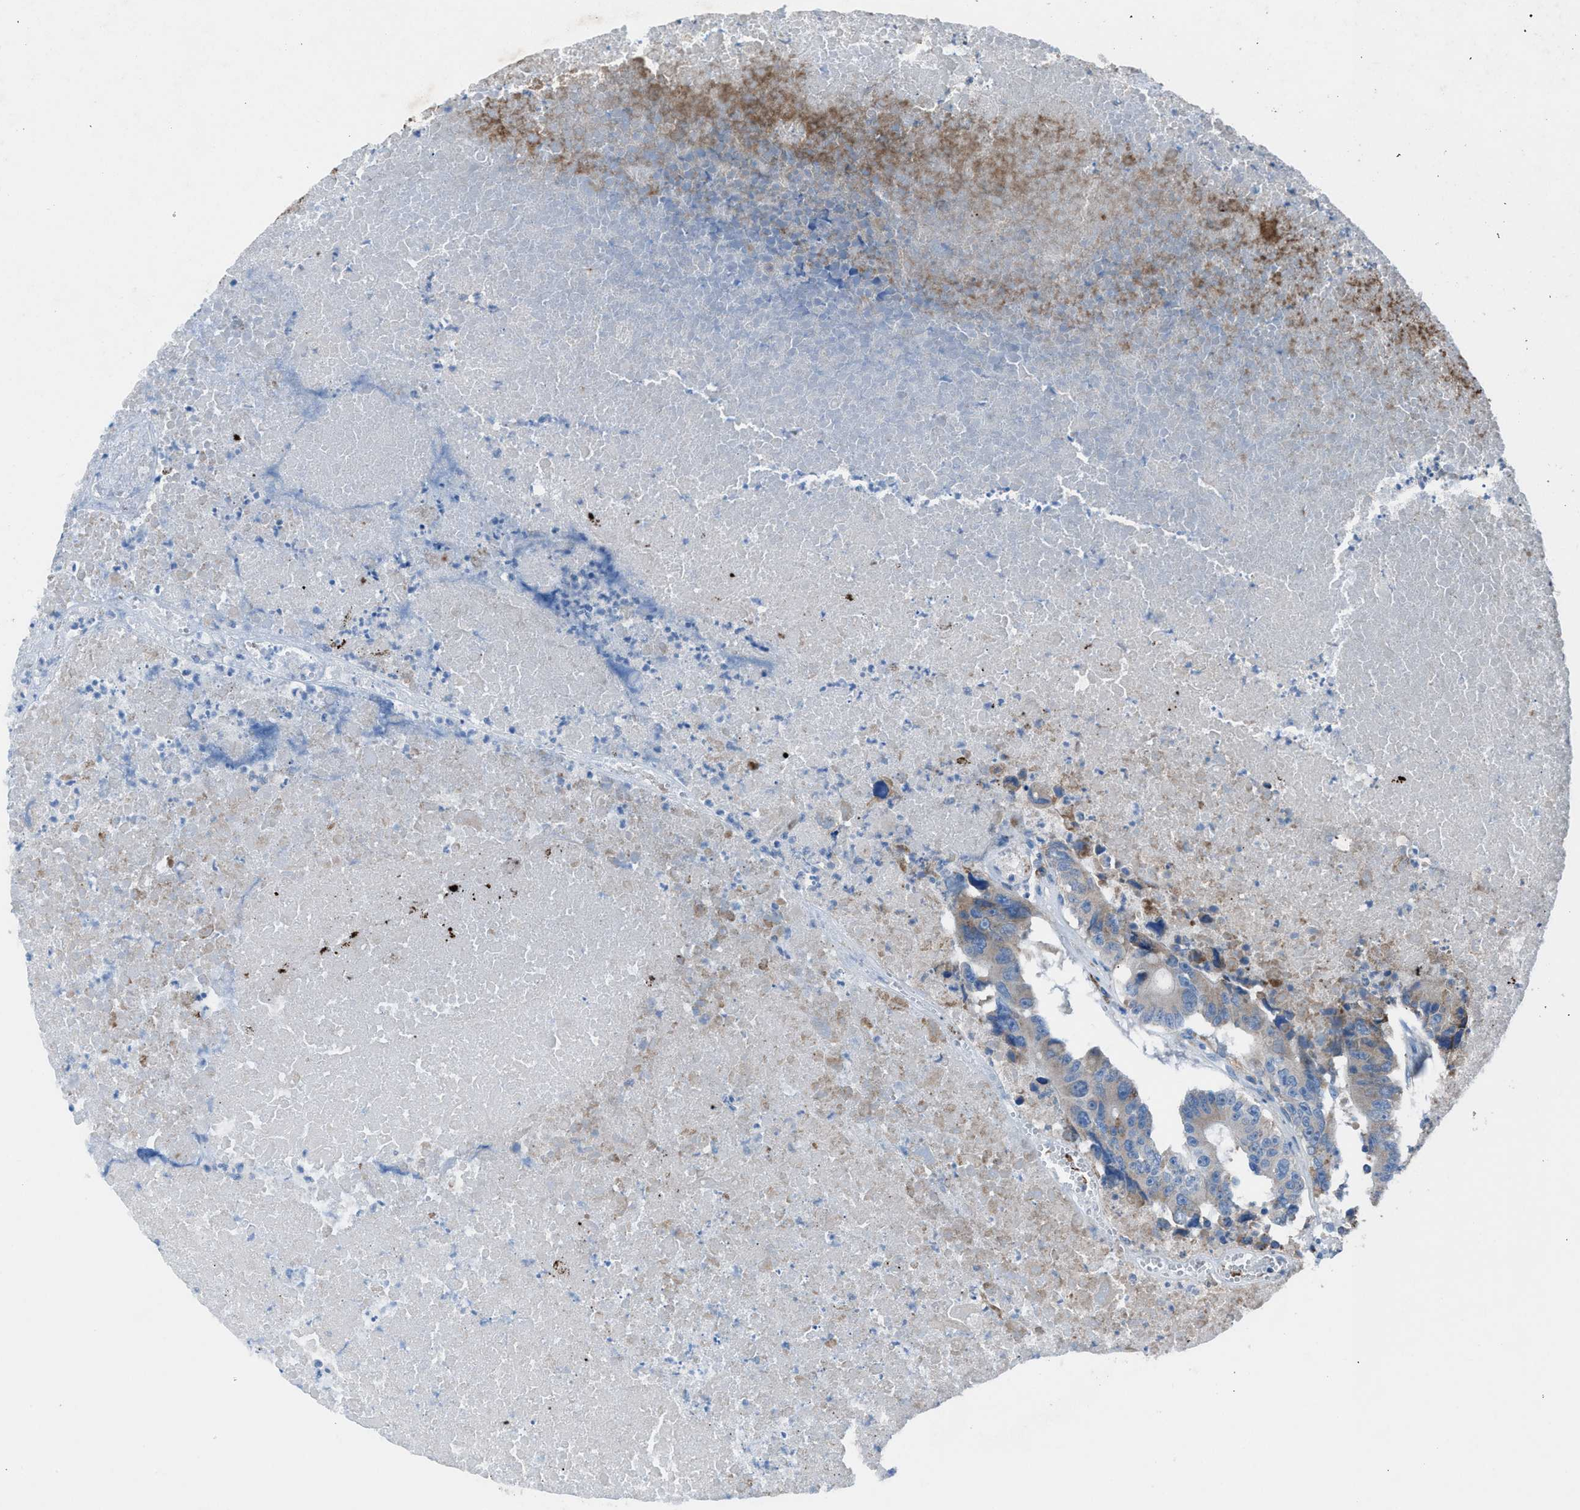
{"staining": {"intensity": "strong", "quantity": "25%-75%", "location": "cytoplasmic/membranous"}, "tissue": "colorectal cancer", "cell_type": "Tumor cells", "image_type": "cancer", "snomed": [{"axis": "morphology", "description": "Adenocarcinoma, NOS"}, {"axis": "topography", "description": "Colon"}], "caption": "Colorectal cancer (adenocarcinoma) was stained to show a protein in brown. There is high levels of strong cytoplasmic/membranous positivity in about 25%-75% of tumor cells.", "gene": "CD1B", "patient": {"sex": "male", "age": 87}}